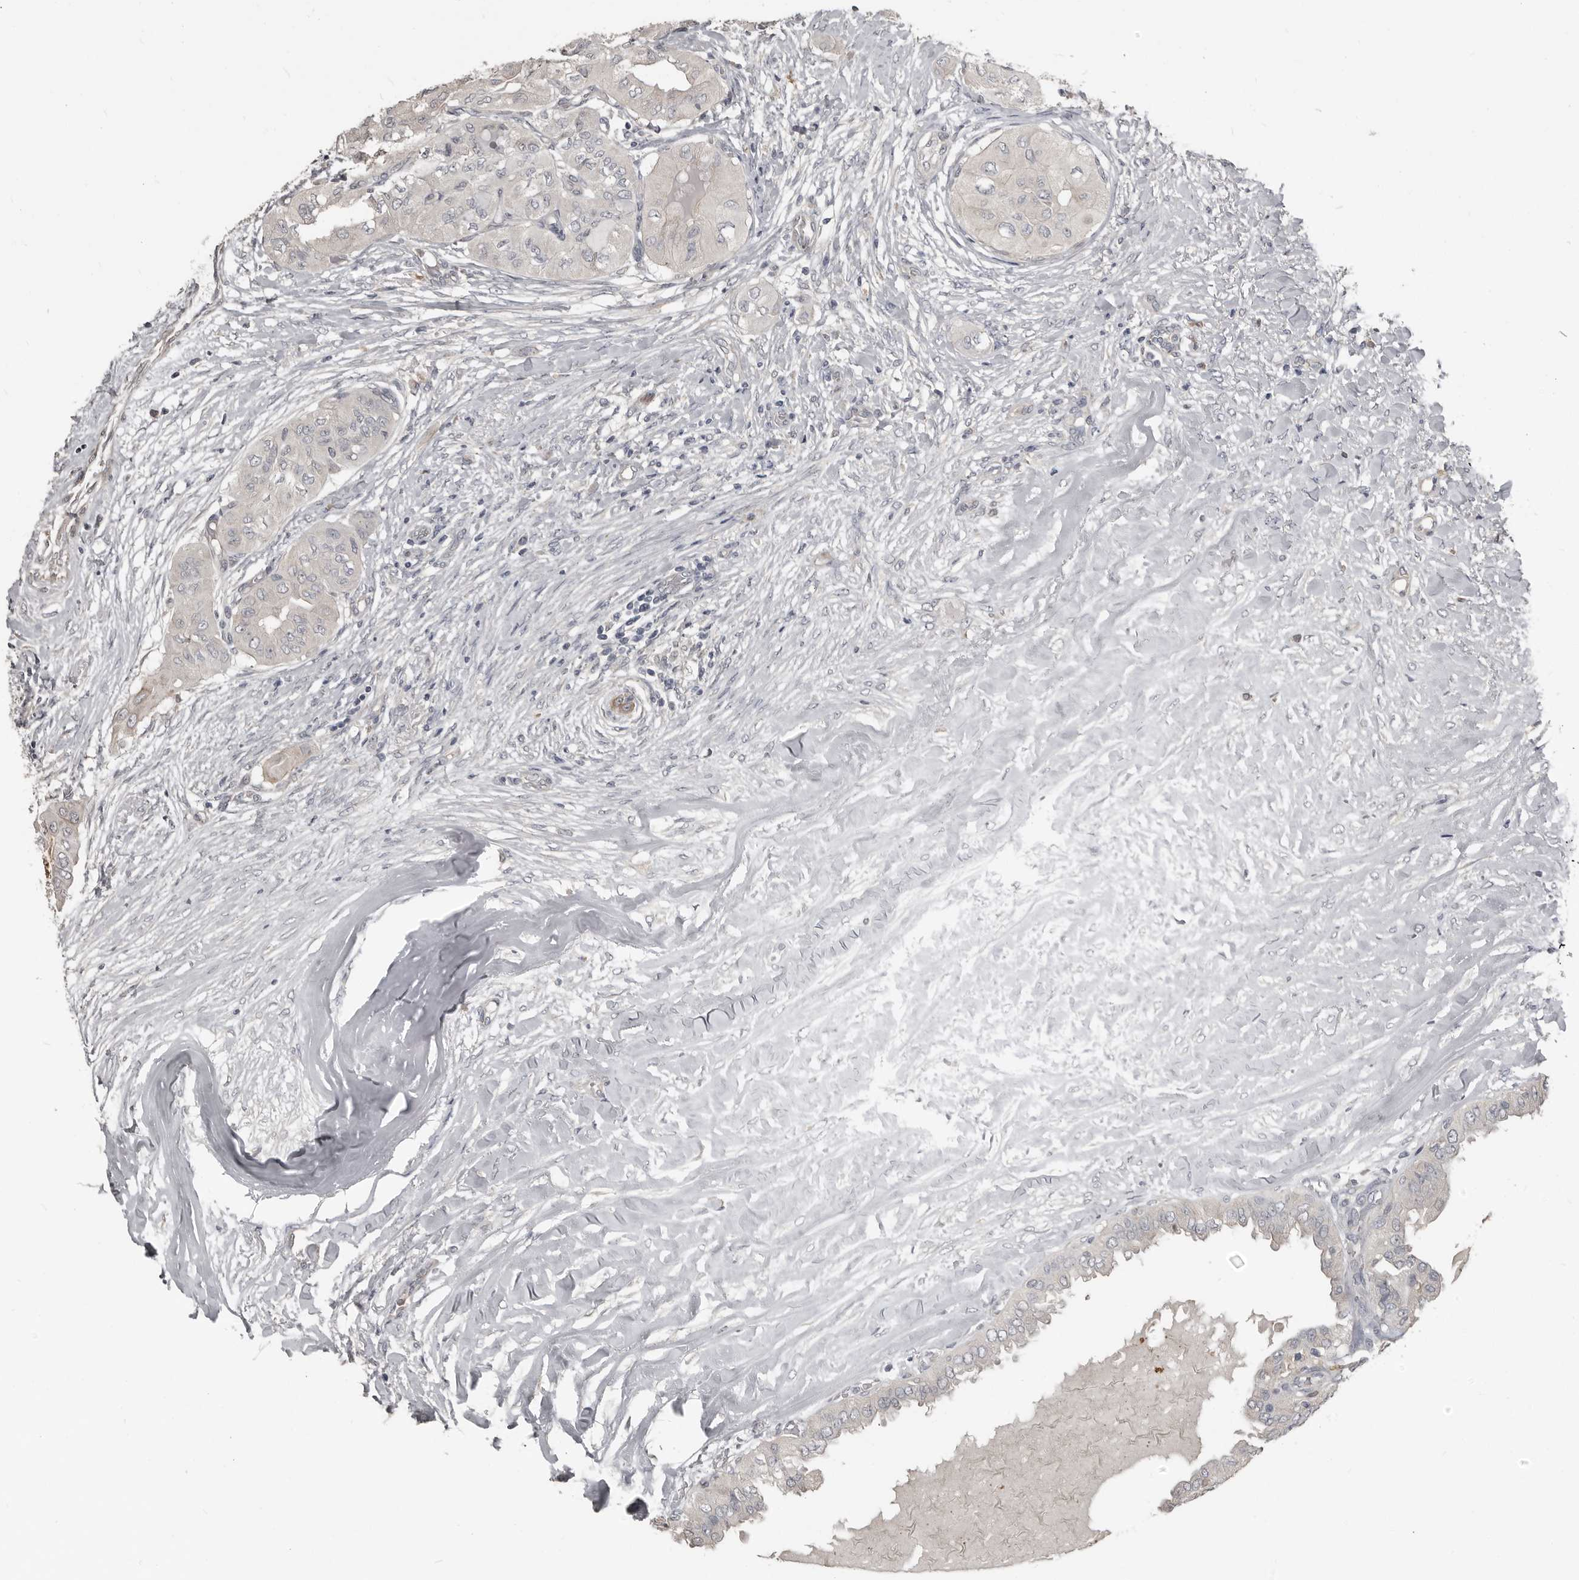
{"staining": {"intensity": "negative", "quantity": "none", "location": "none"}, "tissue": "thyroid cancer", "cell_type": "Tumor cells", "image_type": "cancer", "snomed": [{"axis": "morphology", "description": "Papillary adenocarcinoma, NOS"}, {"axis": "topography", "description": "Thyroid gland"}], "caption": "IHC histopathology image of papillary adenocarcinoma (thyroid) stained for a protein (brown), which shows no expression in tumor cells.", "gene": "KCNJ8", "patient": {"sex": "female", "age": 59}}